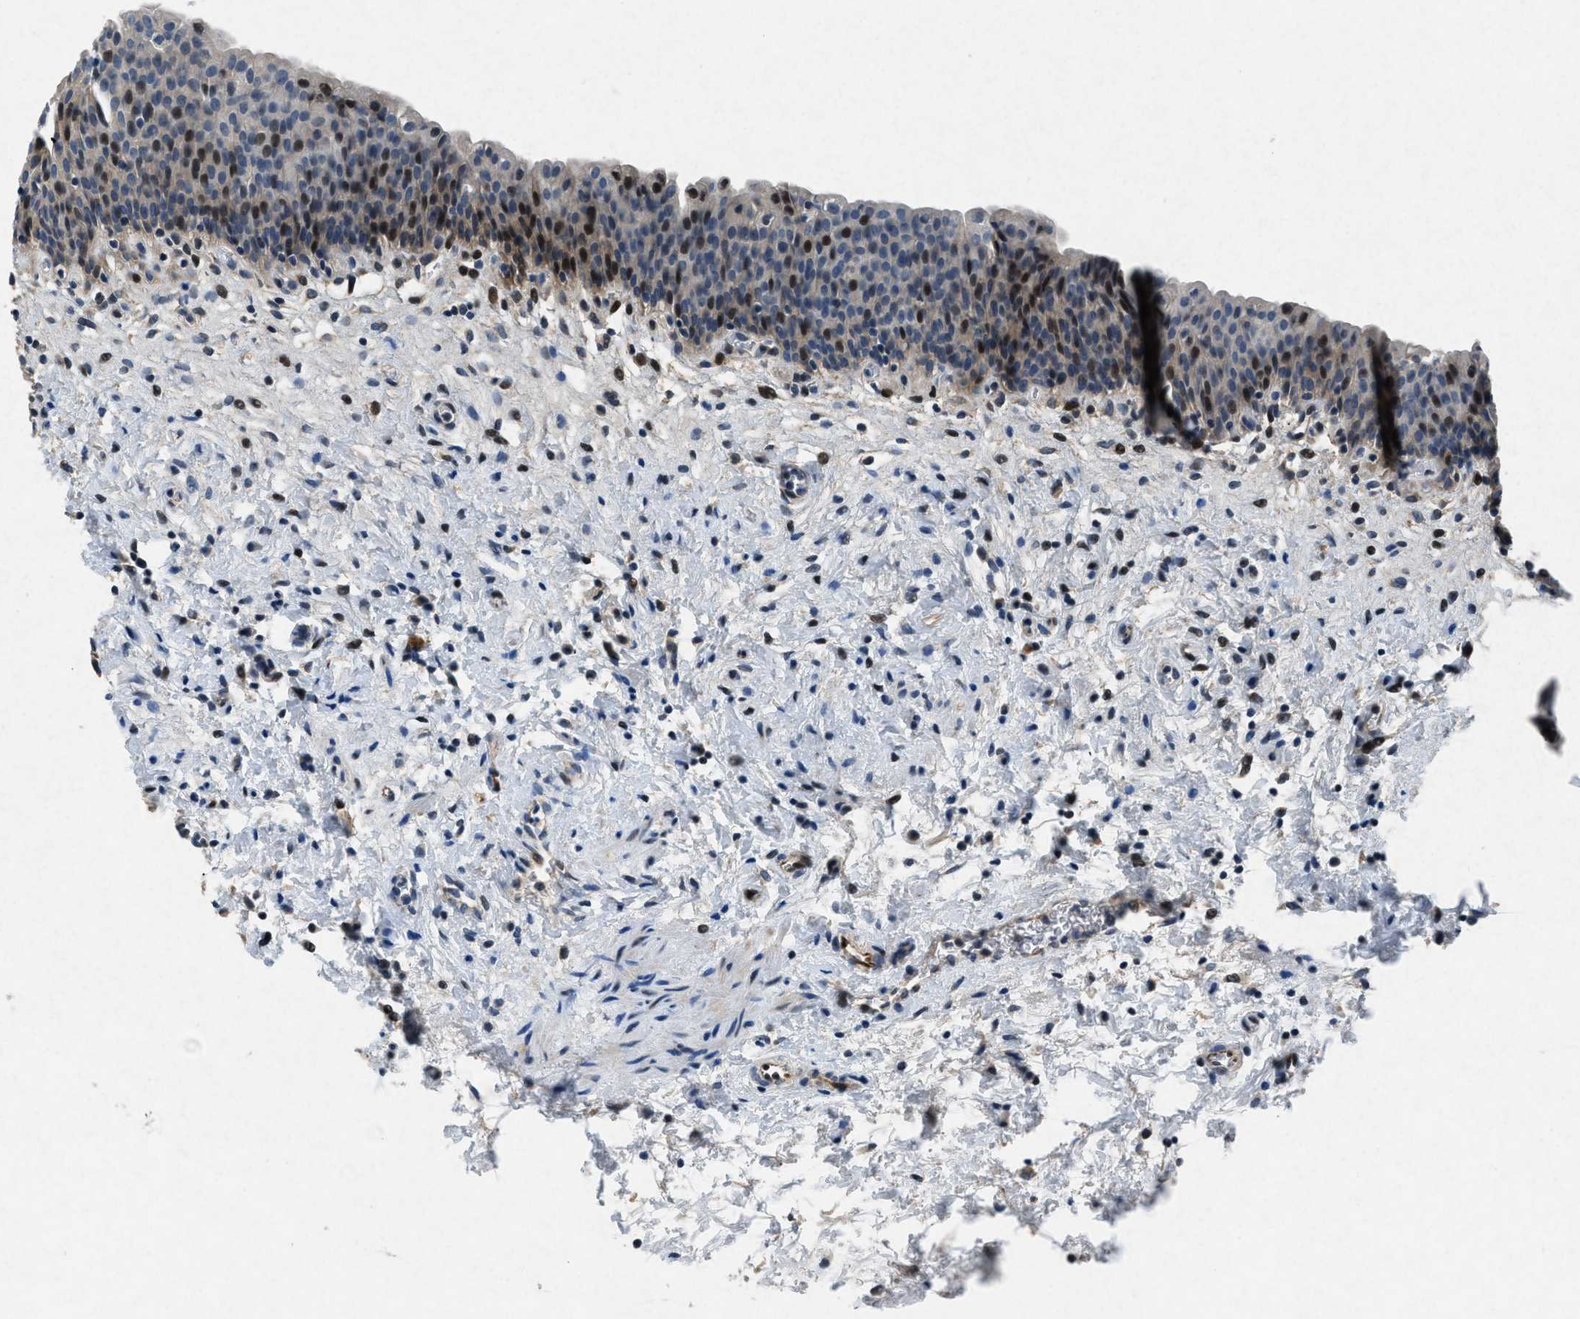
{"staining": {"intensity": "strong", "quantity": "25%-75%", "location": "nuclear"}, "tissue": "urinary bladder", "cell_type": "Urothelial cells", "image_type": "normal", "snomed": [{"axis": "morphology", "description": "Normal tissue, NOS"}, {"axis": "topography", "description": "Urinary bladder"}], "caption": "Unremarkable urinary bladder shows strong nuclear expression in about 25%-75% of urothelial cells.", "gene": "PHLDA1", "patient": {"sex": "male", "age": 37}}